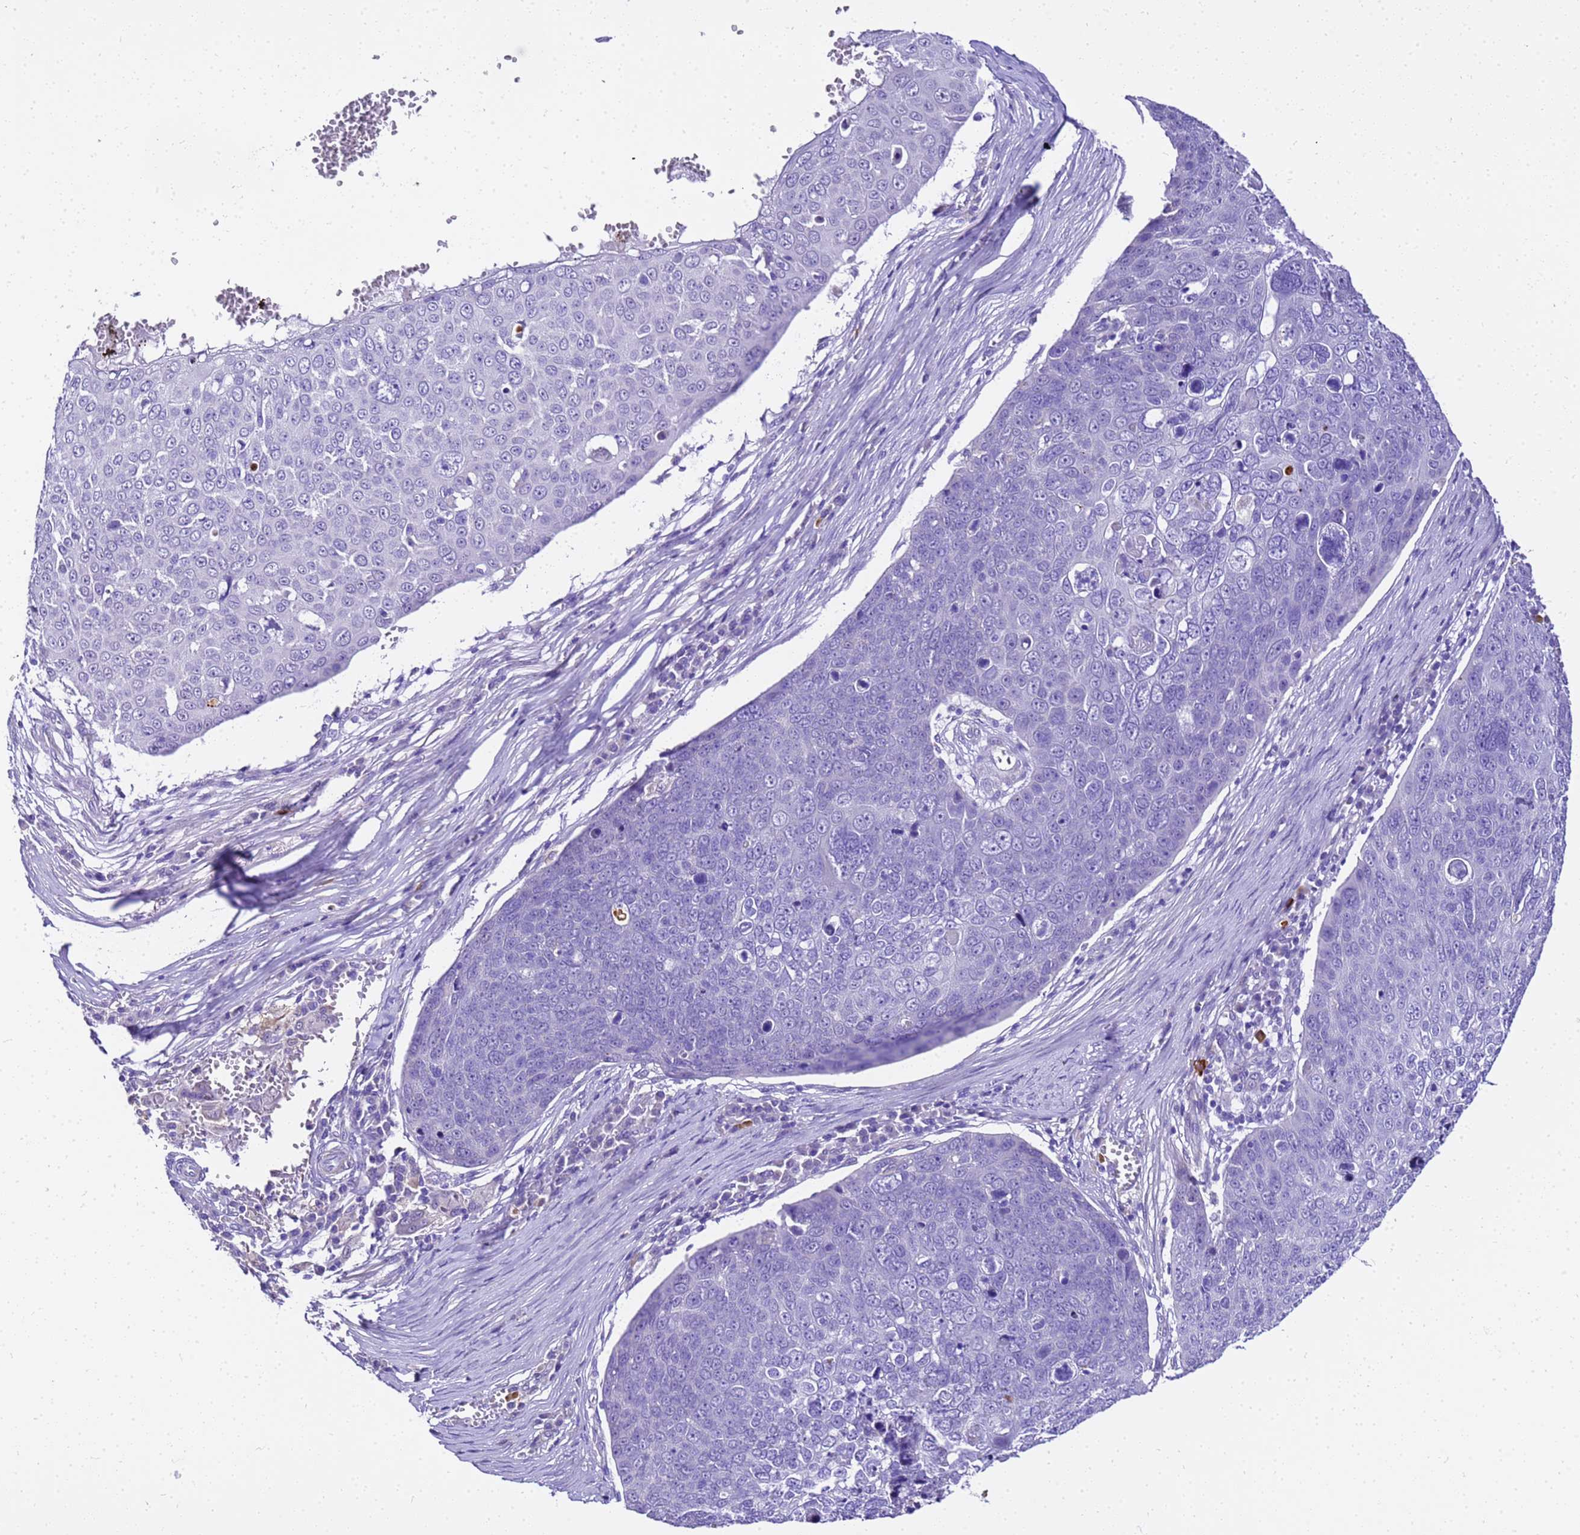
{"staining": {"intensity": "negative", "quantity": "none", "location": "none"}, "tissue": "skin cancer", "cell_type": "Tumor cells", "image_type": "cancer", "snomed": [{"axis": "morphology", "description": "Squamous cell carcinoma, NOS"}, {"axis": "topography", "description": "Skin"}], "caption": "A high-resolution micrograph shows immunohistochemistry staining of skin cancer, which demonstrates no significant staining in tumor cells.", "gene": "HSPB6", "patient": {"sex": "male", "age": 71}}